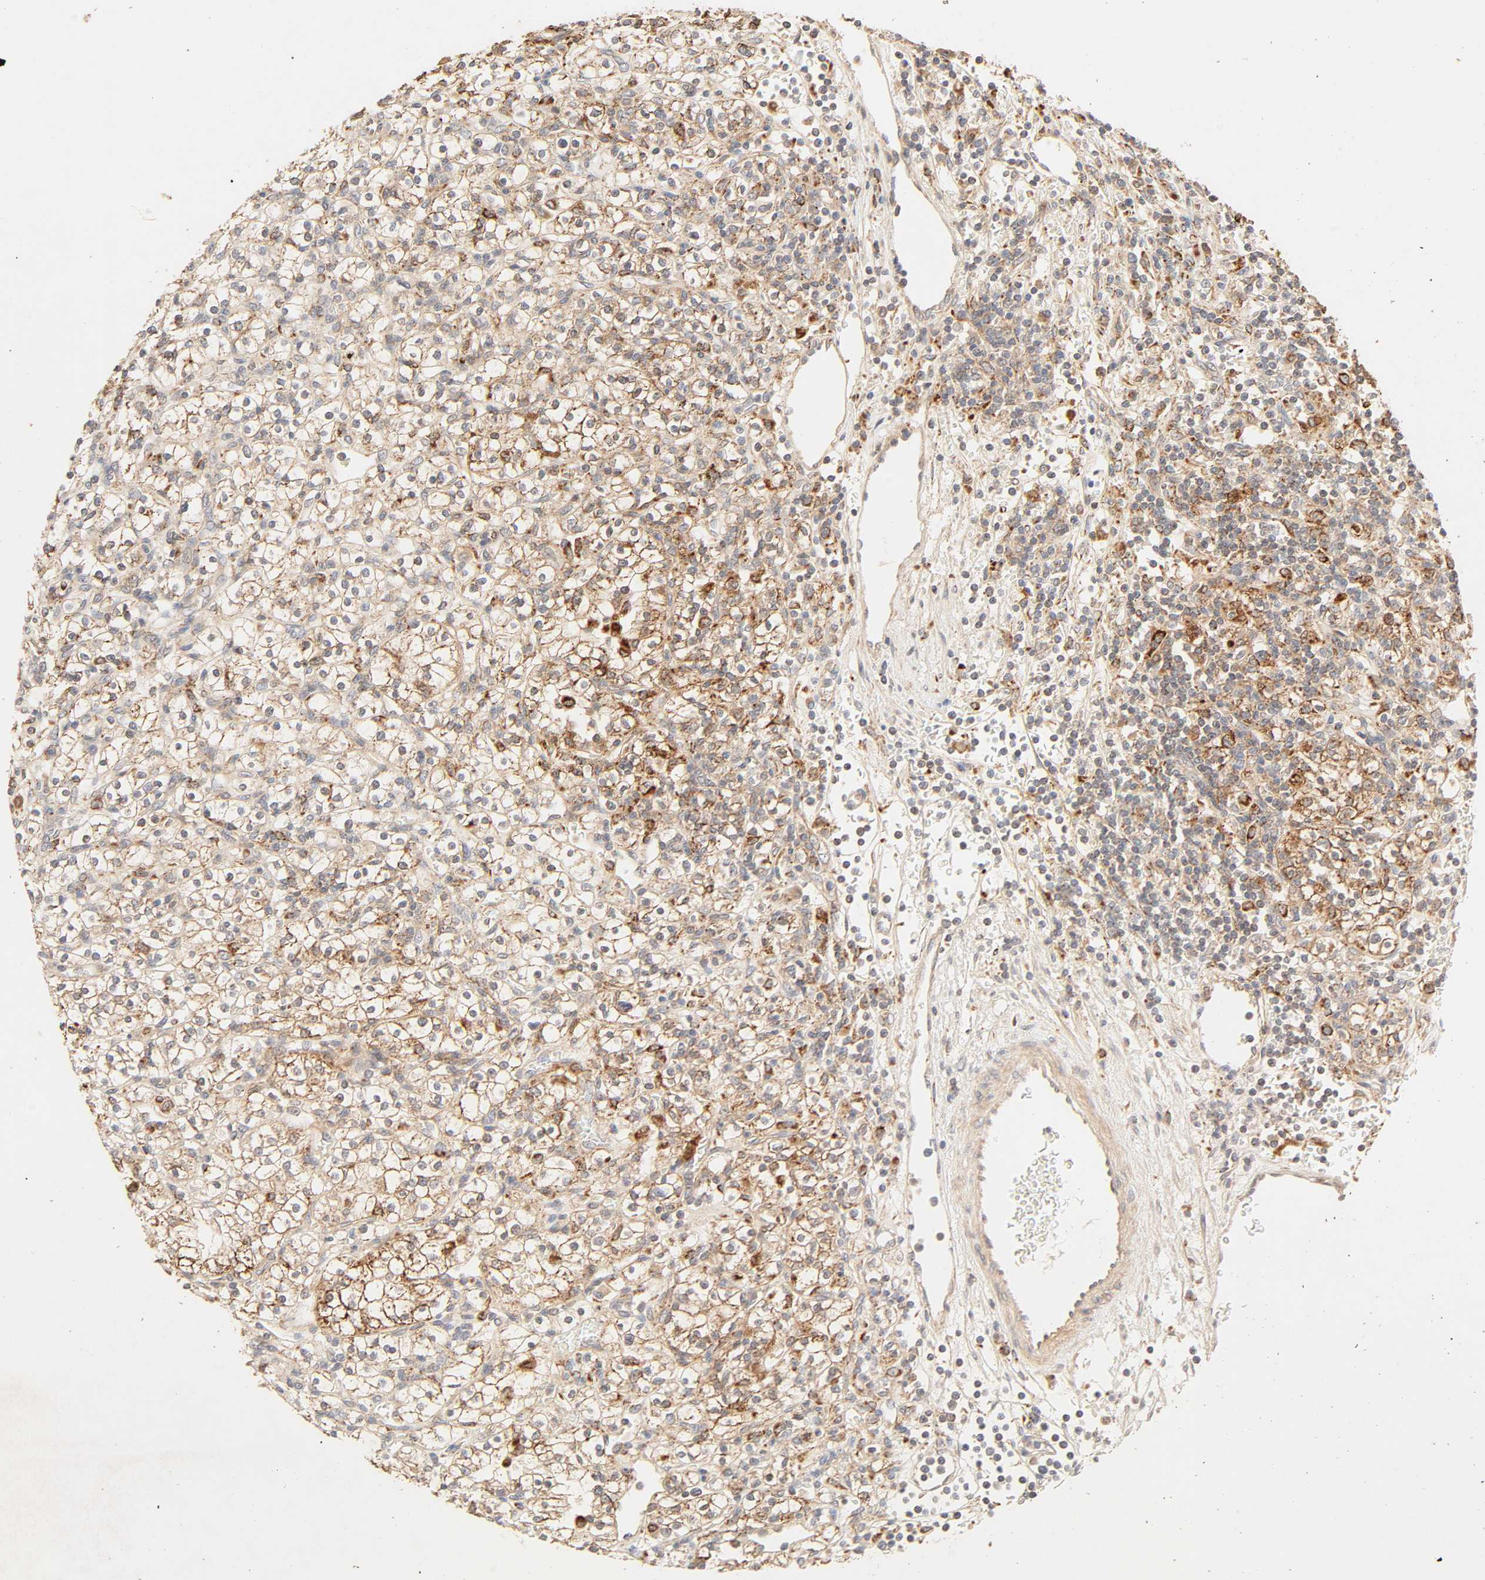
{"staining": {"intensity": "strong", "quantity": ">75%", "location": "cytoplasmic/membranous"}, "tissue": "renal cancer", "cell_type": "Tumor cells", "image_type": "cancer", "snomed": [{"axis": "morphology", "description": "Normal tissue, NOS"}, {"axis": "morphology", "description": "Adenocarcinoma, NOS"}, {"axis": "topography", "description": "Kidney"}], "caption": "About >75% of tumor cells in human renal adenocarcinoma display strong cytoplasmic/membranous protein staining as visualized by brown immunohistochemical staining.", "gene": "MAPK6", "patient": {"sex": "female", "age": 55}}